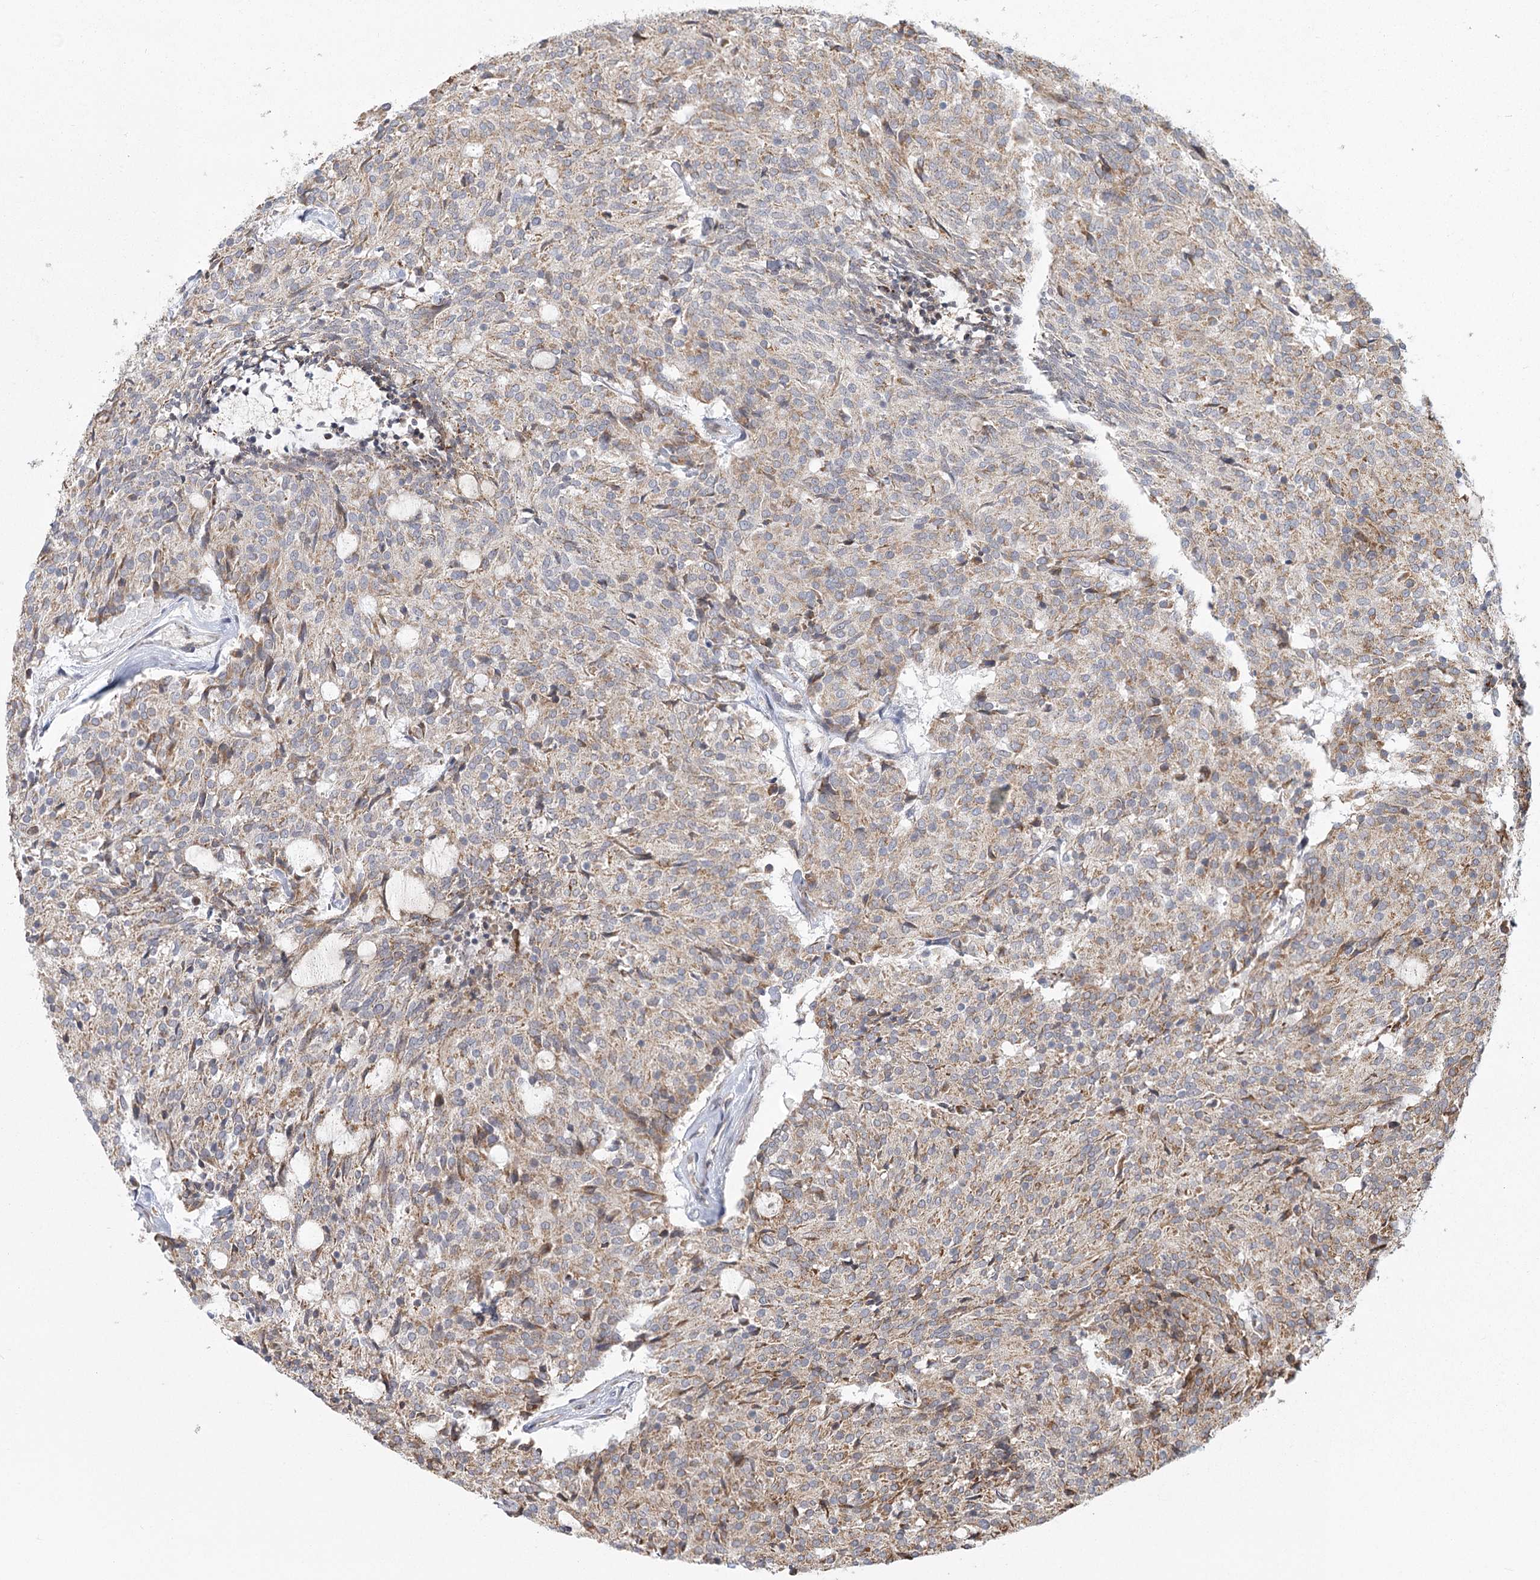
{"staining": {"intensity": "moderate", "quantity": "25%-75%", "location": "cytoplasmic/membranous"}, "tissue": "carcinoid", "cell_type": "Tumor cells", "image_type": "cancer", "snomed": [{"axis": "morphology", "description": "Carcinoid, malignant, NOS"}, {"axis": "topography", "description": "Pancreas"}], "caption": "A brown stain labels moderate cytoplasmic/membranous expression of a protein in human carcinoid tumor cells. (DAB (3,3'-diaminobenzidine) IHC with brightfield microscopy, high magnification).", "gene": "LACTB", "patient": {"sex": "female", "age": 54}}